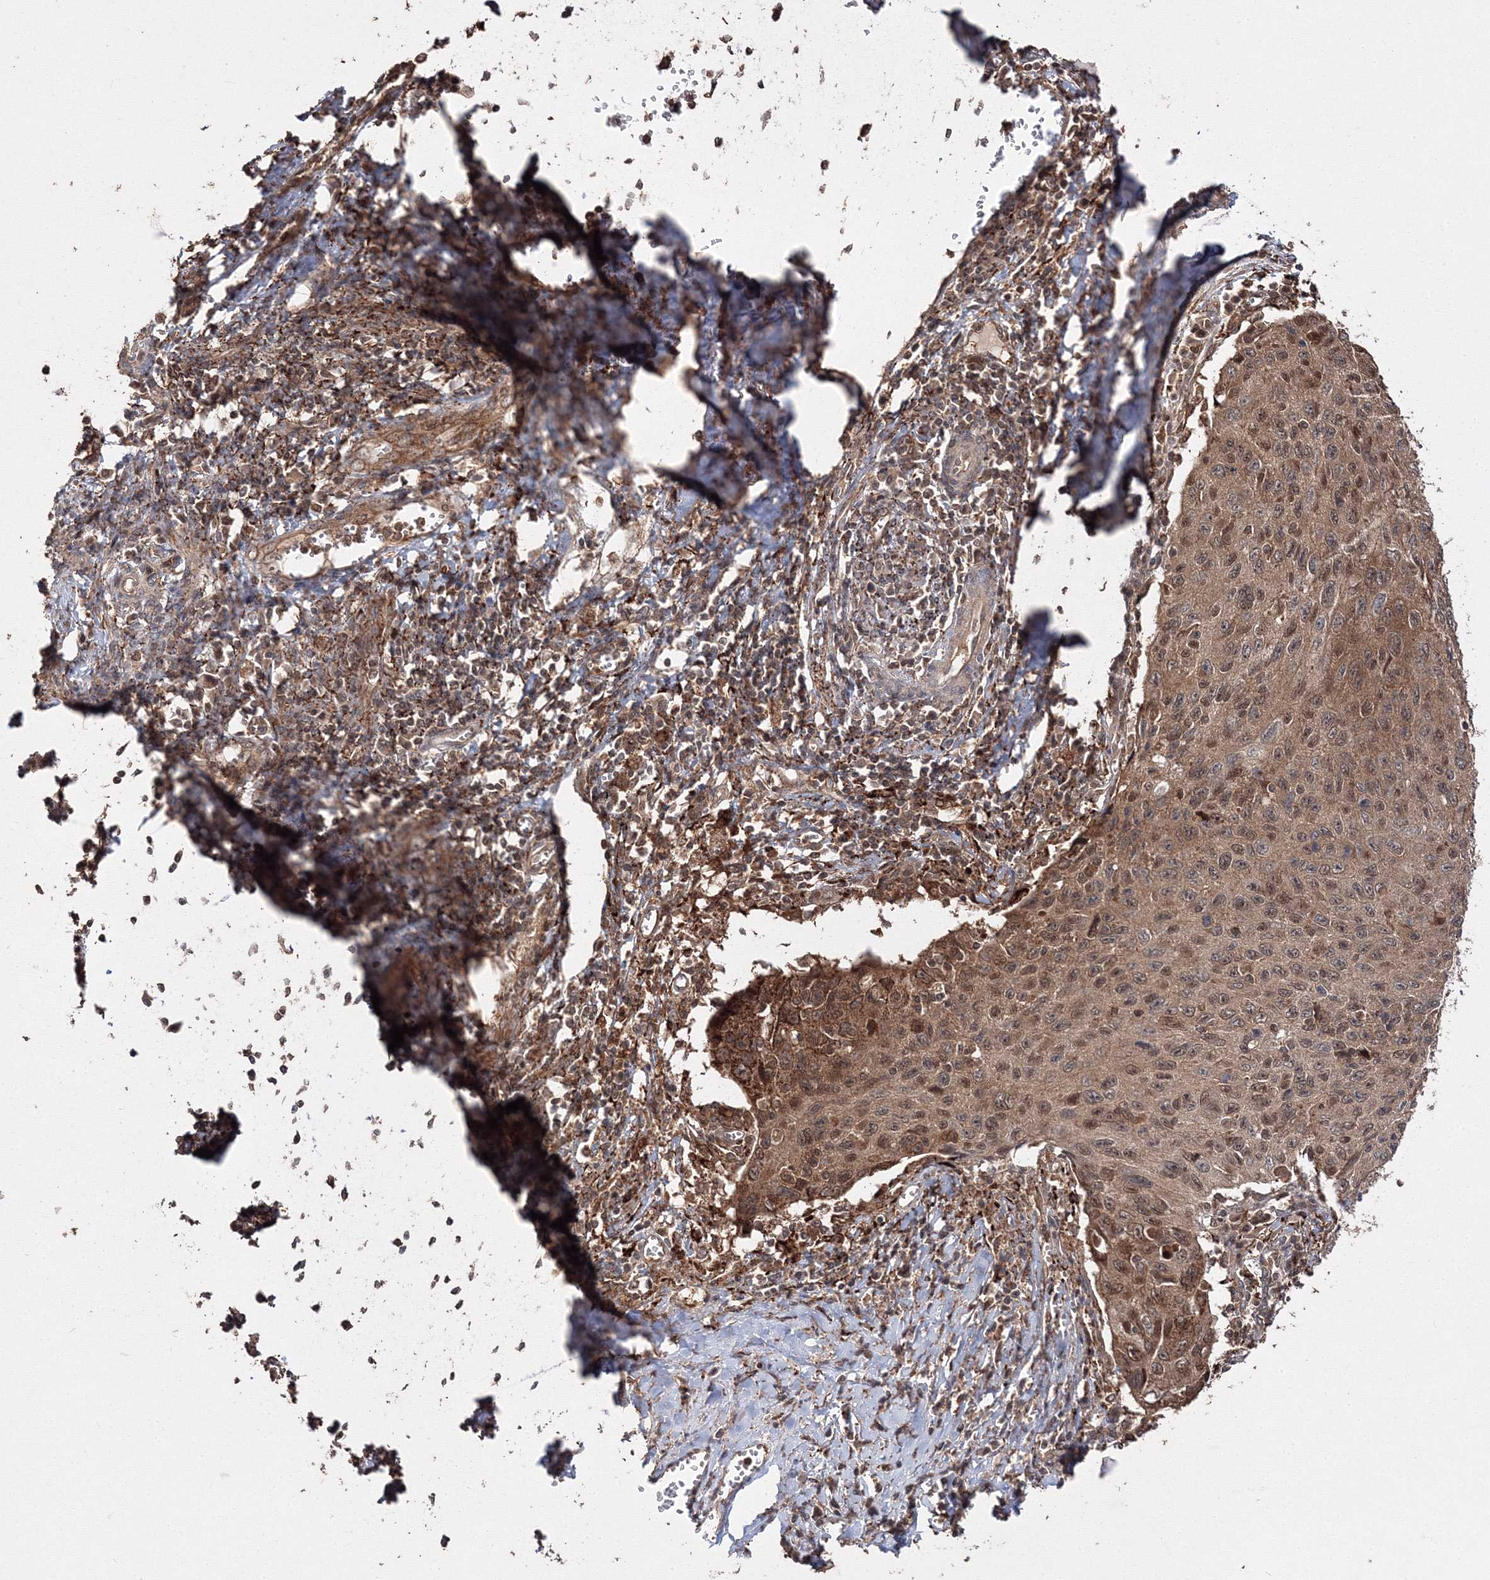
{"staining": {"intensity": "moderate", "quantity": ">75%", "location": "cytoplasmic/membranous"}, "tissue": "cervical cancer", "cell_type": "Tumor cells", "image_type": "cancer", "snomed": [{"axis": "morphology", "description": "Squamous cell carcinoma, NOS"}, {"axis": "topography", "description": "Cervix"}], "caption": "Protein expression analysis of squamous cell carcinoma (cervical) exhibits moderate cytoplasmic/membranous positivity in approximately >75% of tumor cells. (Brightfield microscopy of DAB IHC at high magnification).", "gene": "DDO", "patient": {"sex": "female", "age": 53}}